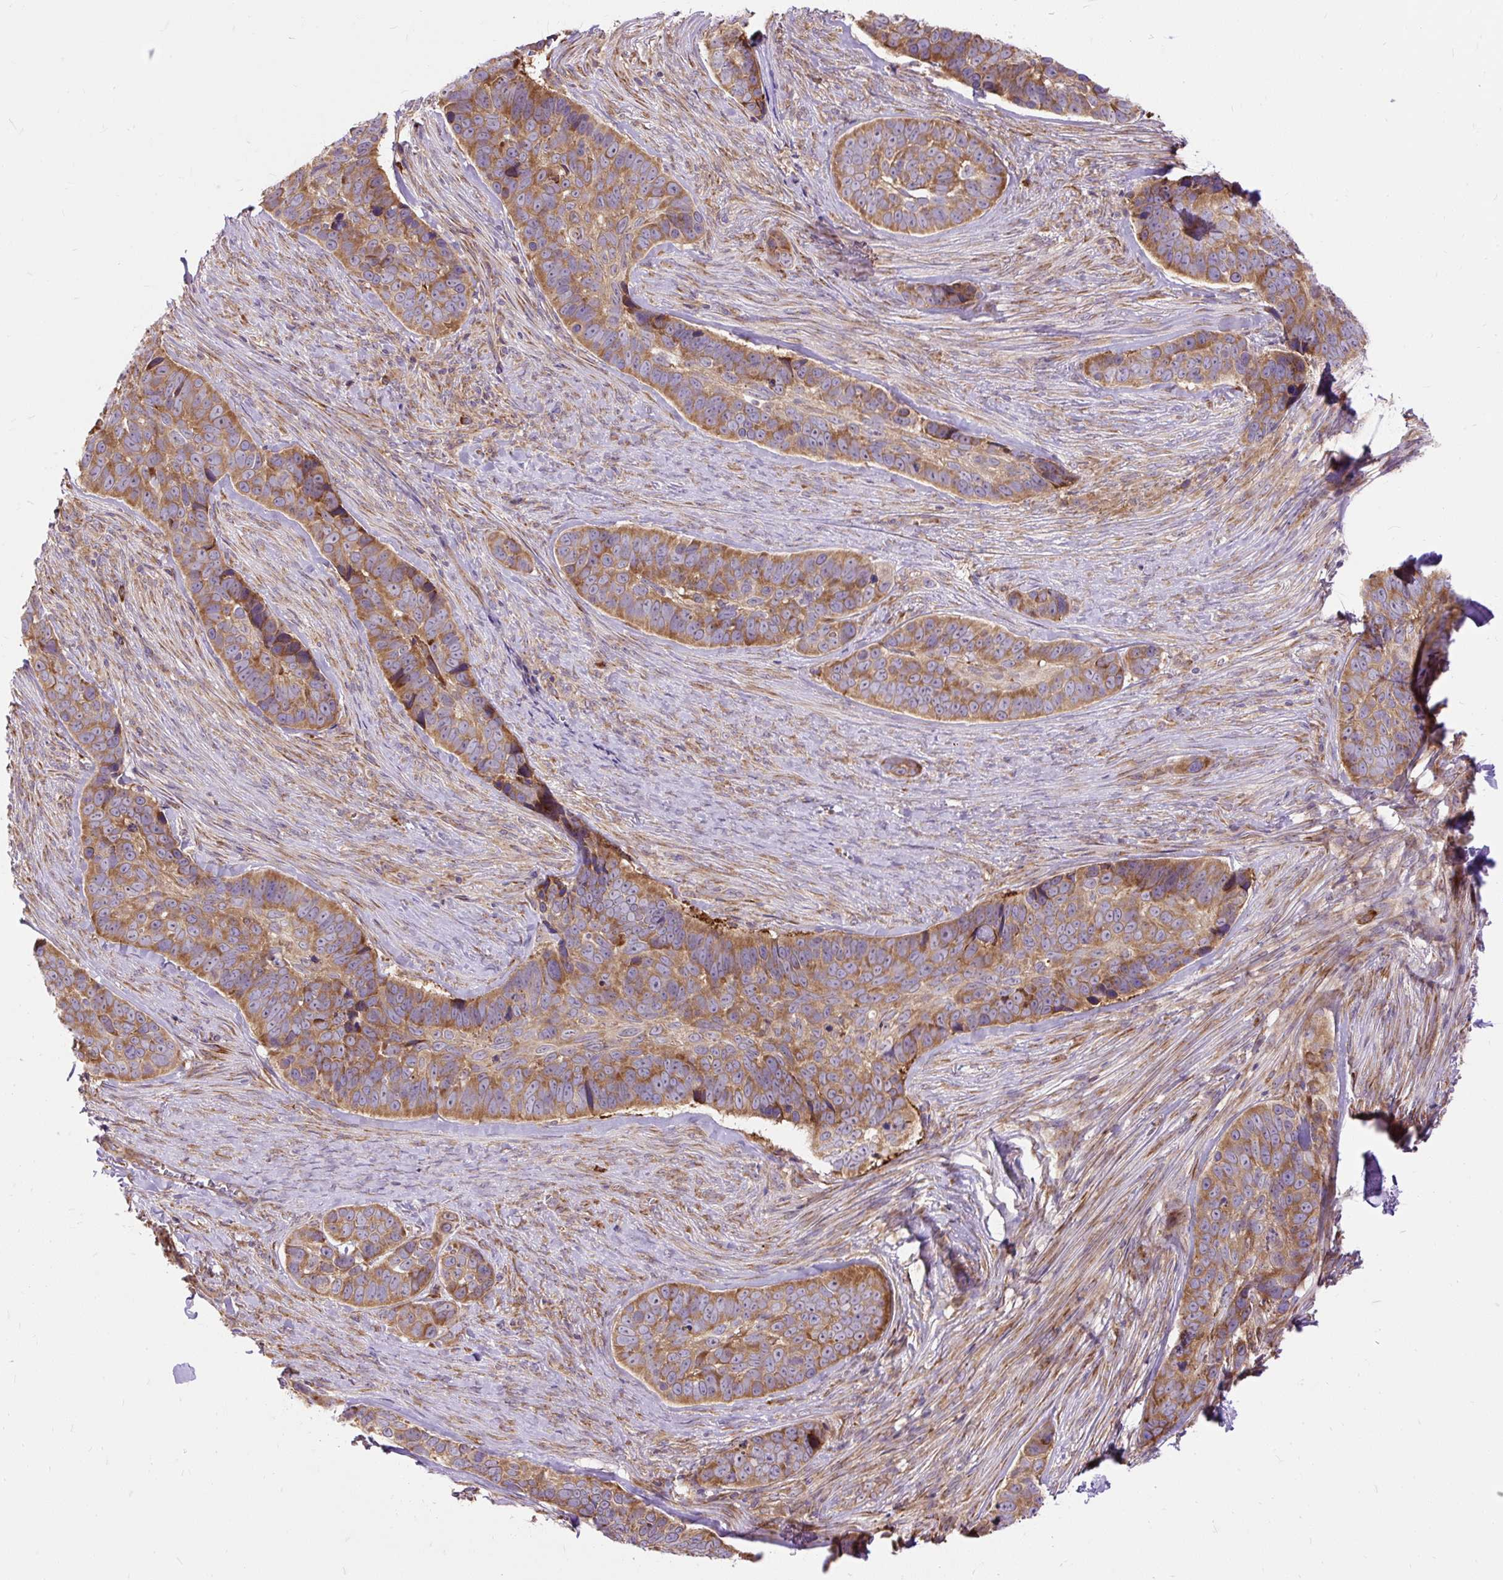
{"staining": {"intensity": "moderate", "quantity": ">75%", "location": "cytoplasmic/membranous"}, "tissue": "skin cancer", "cell_type": "Tumor cells", "image_type": "cancer", "snomed": [{"axis": "morphology", "description": "Basal cell carcinoma"}, {"axis": "topography", "description": "Skin"}], "caption": "The photomicrograph reveals a brown stain indicating the presence of a protein in the cytoplasmic/membranous of tumor cells in skin cancer (basal cell carcinoma).", "gene": "RPS5", "patient": {"sex": "female", "age": 82}}